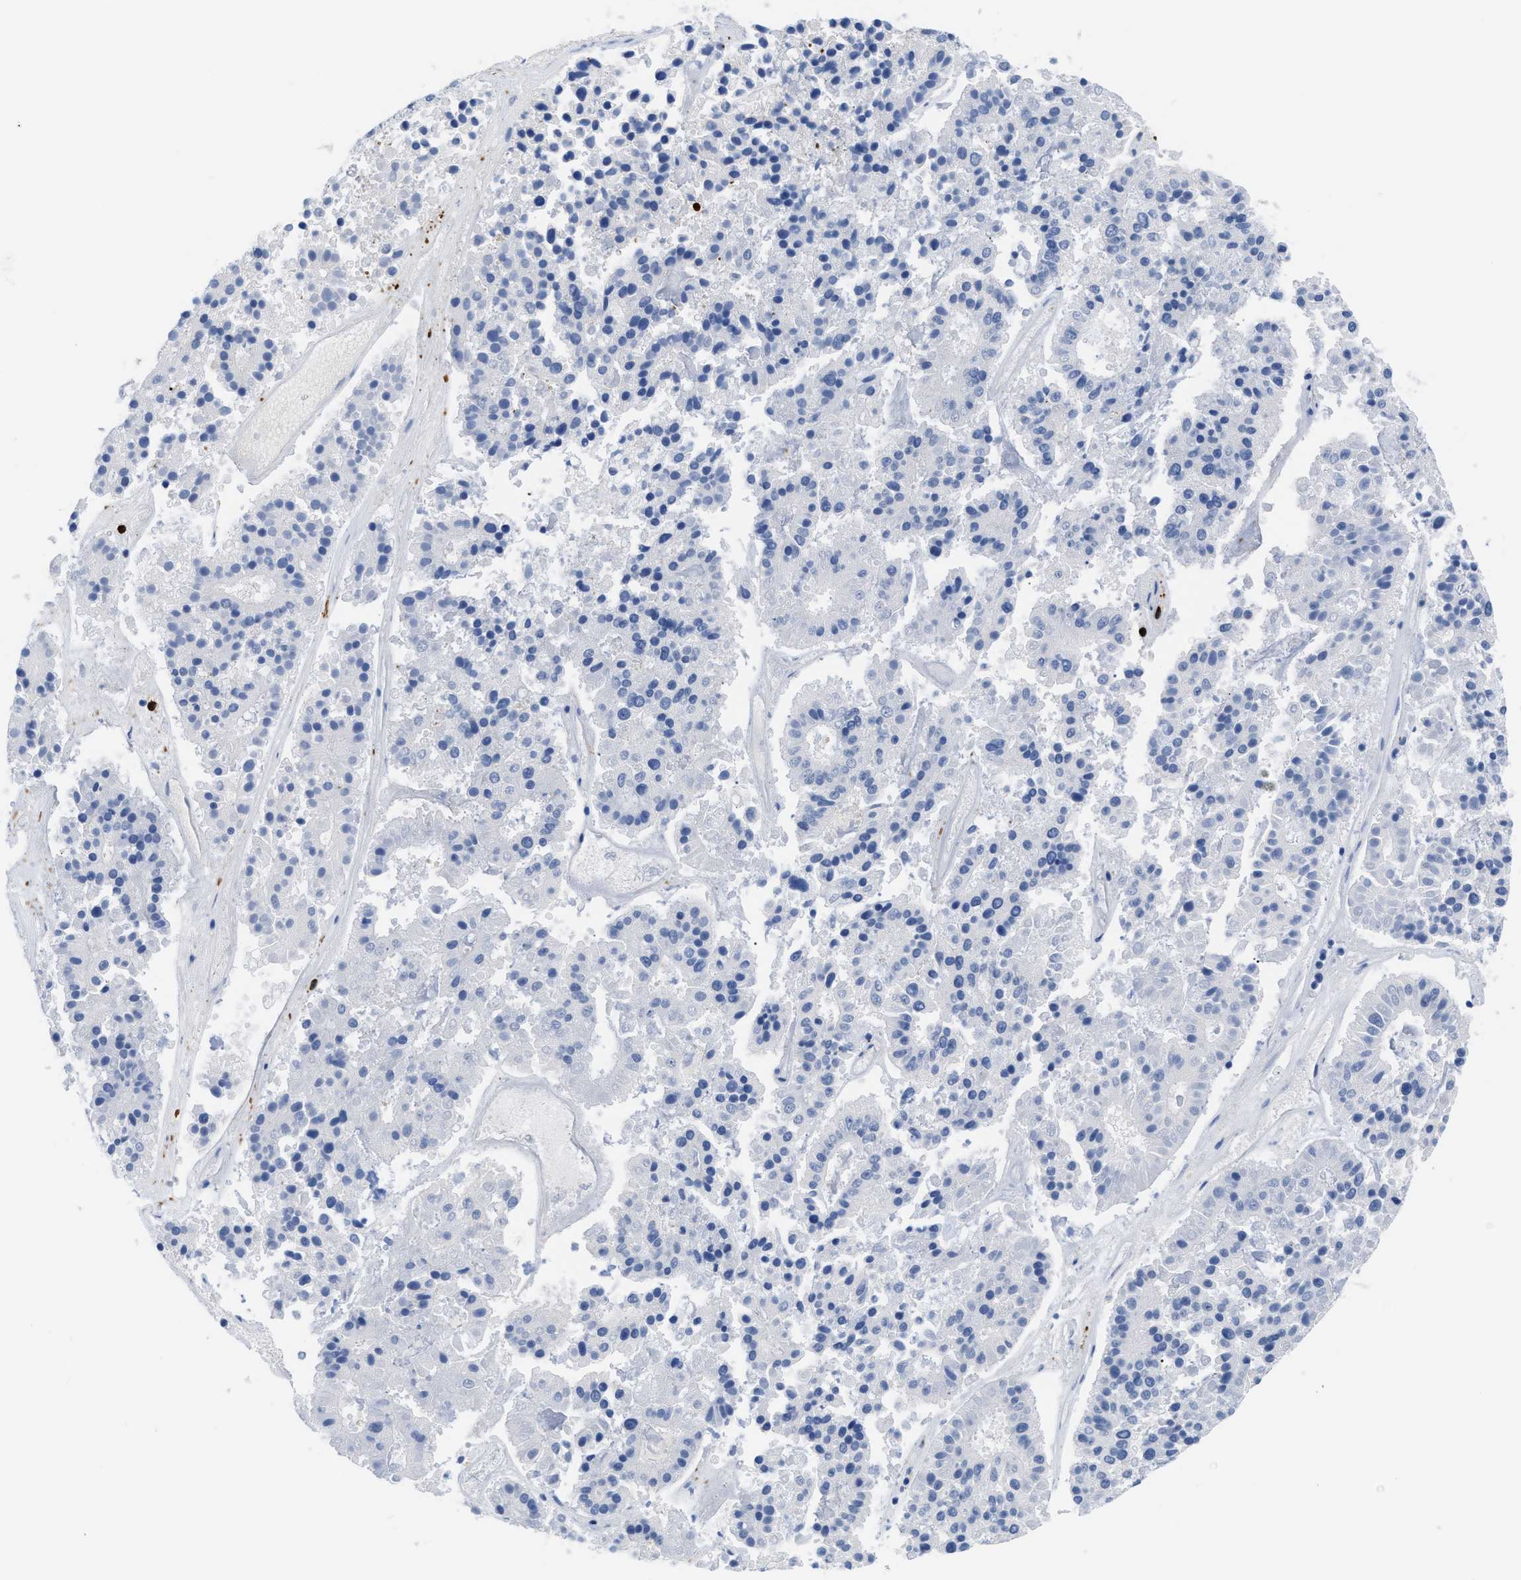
{"staining": {"intensity": "negative", "quantity": "none", "location": "none"}, "tissue": "pancreatic cancer", "cell_type": "Tumor cells", "image_type": "cancer", "snomed": [{"axis": "morphology", "description": "Adenocarcinoma, NOS"}, {"axis": "topography", "description": "Pancreas"}], "caption": "Tumor cells are negative for brown protein staining in adenocarcinoma (pancreatic).", "gene": "LCP1", "patient": {"sex": "male", "age": 50}}